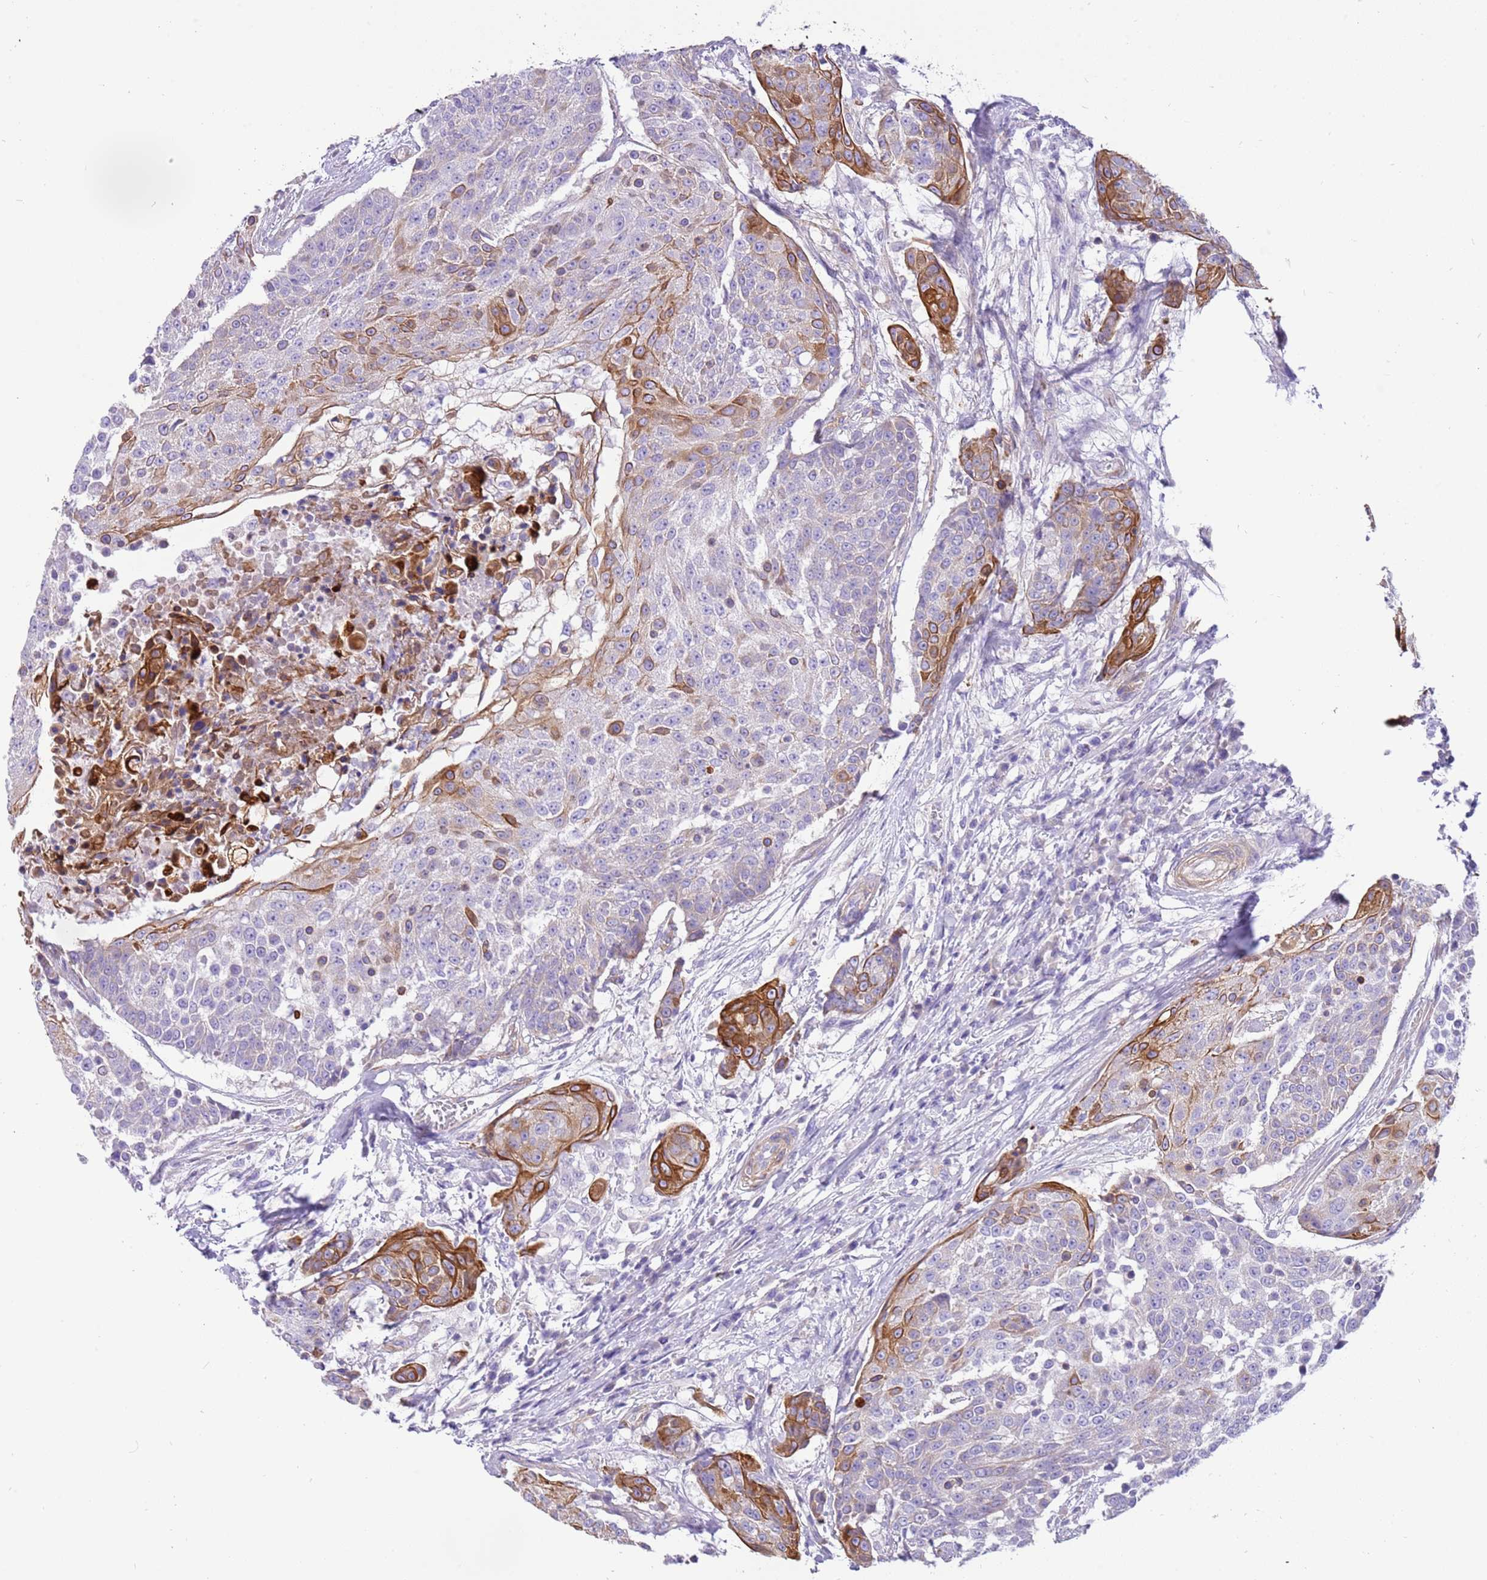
{"staining": {"intensity": "strong", "quantity": "<25%", "location": "cytoplasmic/membranous"}, "tissue": "urothelial cancer", "cell_type": "Tumor cells", "image_type": "cancer", "snomed": [{"axis": "morphology", "description": "Urothelial carcinoma, High grade"}, {"axis": "topography", "description": "Urinary bladder"}], "caption": "Tumor cells exhibit medium levels of strong cytoplasmic/membranous positivity in approximately <25% of cells in high-grade urothelial carcinoma.", "gene": "SERINC3", "patient": {"sex": "female", "age": 63}}